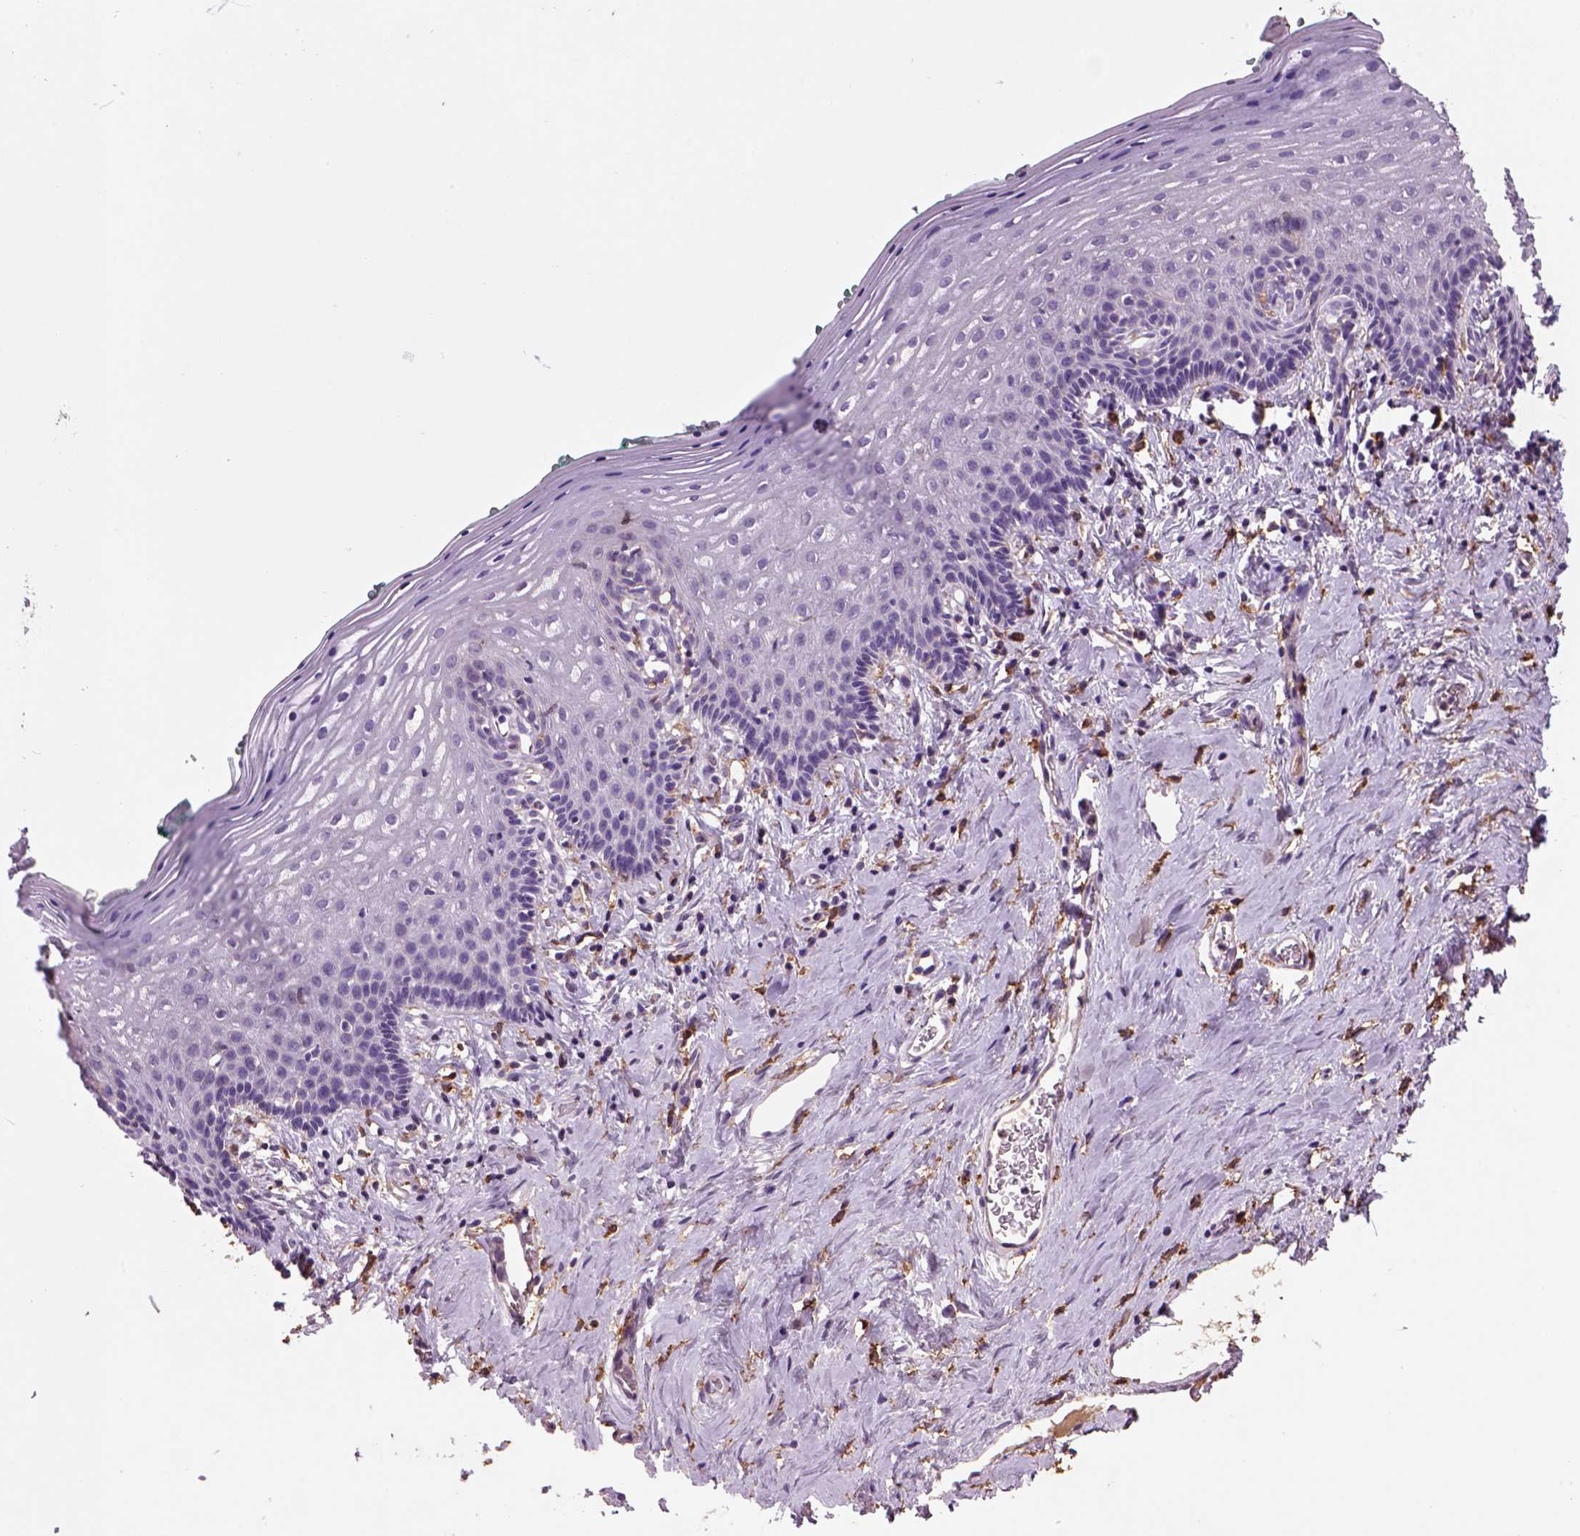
{"staining": {"intensity": "negative", "quantity": "none", "location": "none"}, "tissue": "vagina", "cell_type": "Squamous epithelial cells", "image_type": "normal", "snomed": [{"axis": "morphology", "description": "Normal tissue, NOS"}, {"axis": "topography", "description": "Vagina"}], "caption": "This is an IHC photomicrograph of unremarkable human vagina. There is no staining in squamous epithelial cells.", "gene": "CD14", "patient": {"sex": "female", "age": 42}}